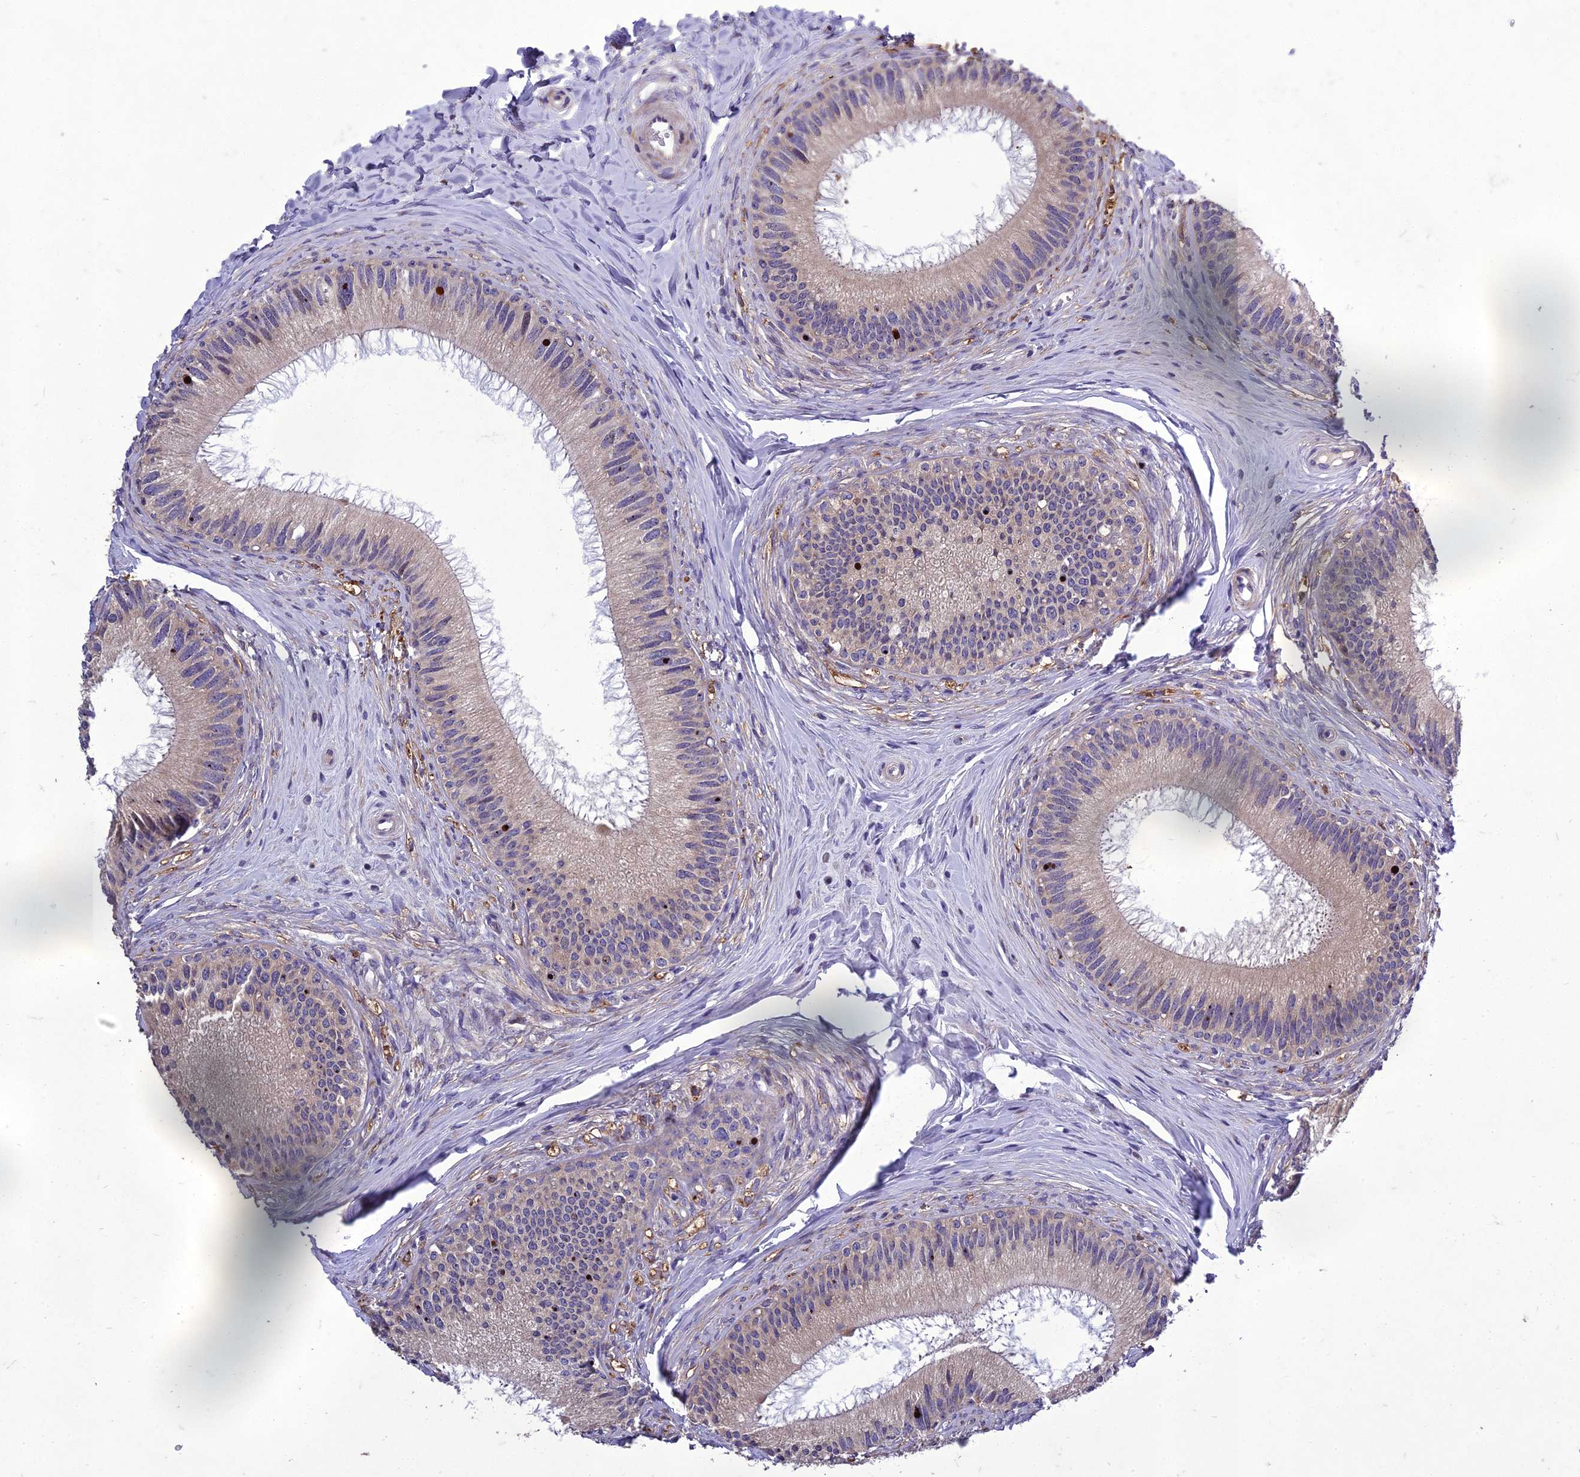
{"staining": {"intensity": "moderate", "quantity": "<25%", "location": "cytoplasmic/membranous"}, "tissue": "epididymis", "cell_type": "Glandular cells", "image_type": "normal", "snomed": [{"axis": "morphology", "description": "Normal tissue, NOS"}, {"axis": "topography", "description": "Epididymis"}], "caption": "DAB (3,3'-diaminobenzidine) immunohistochemical staining of normal epididymis demonstrates moderate cytoplasmic/membranous protein expression in approximately <25% of glandular cells. (DAB IHC with brightfield microscopy, high magnification).", "gene": "ADIPOR2", "patient": {"sex": "male", "age": 27}}